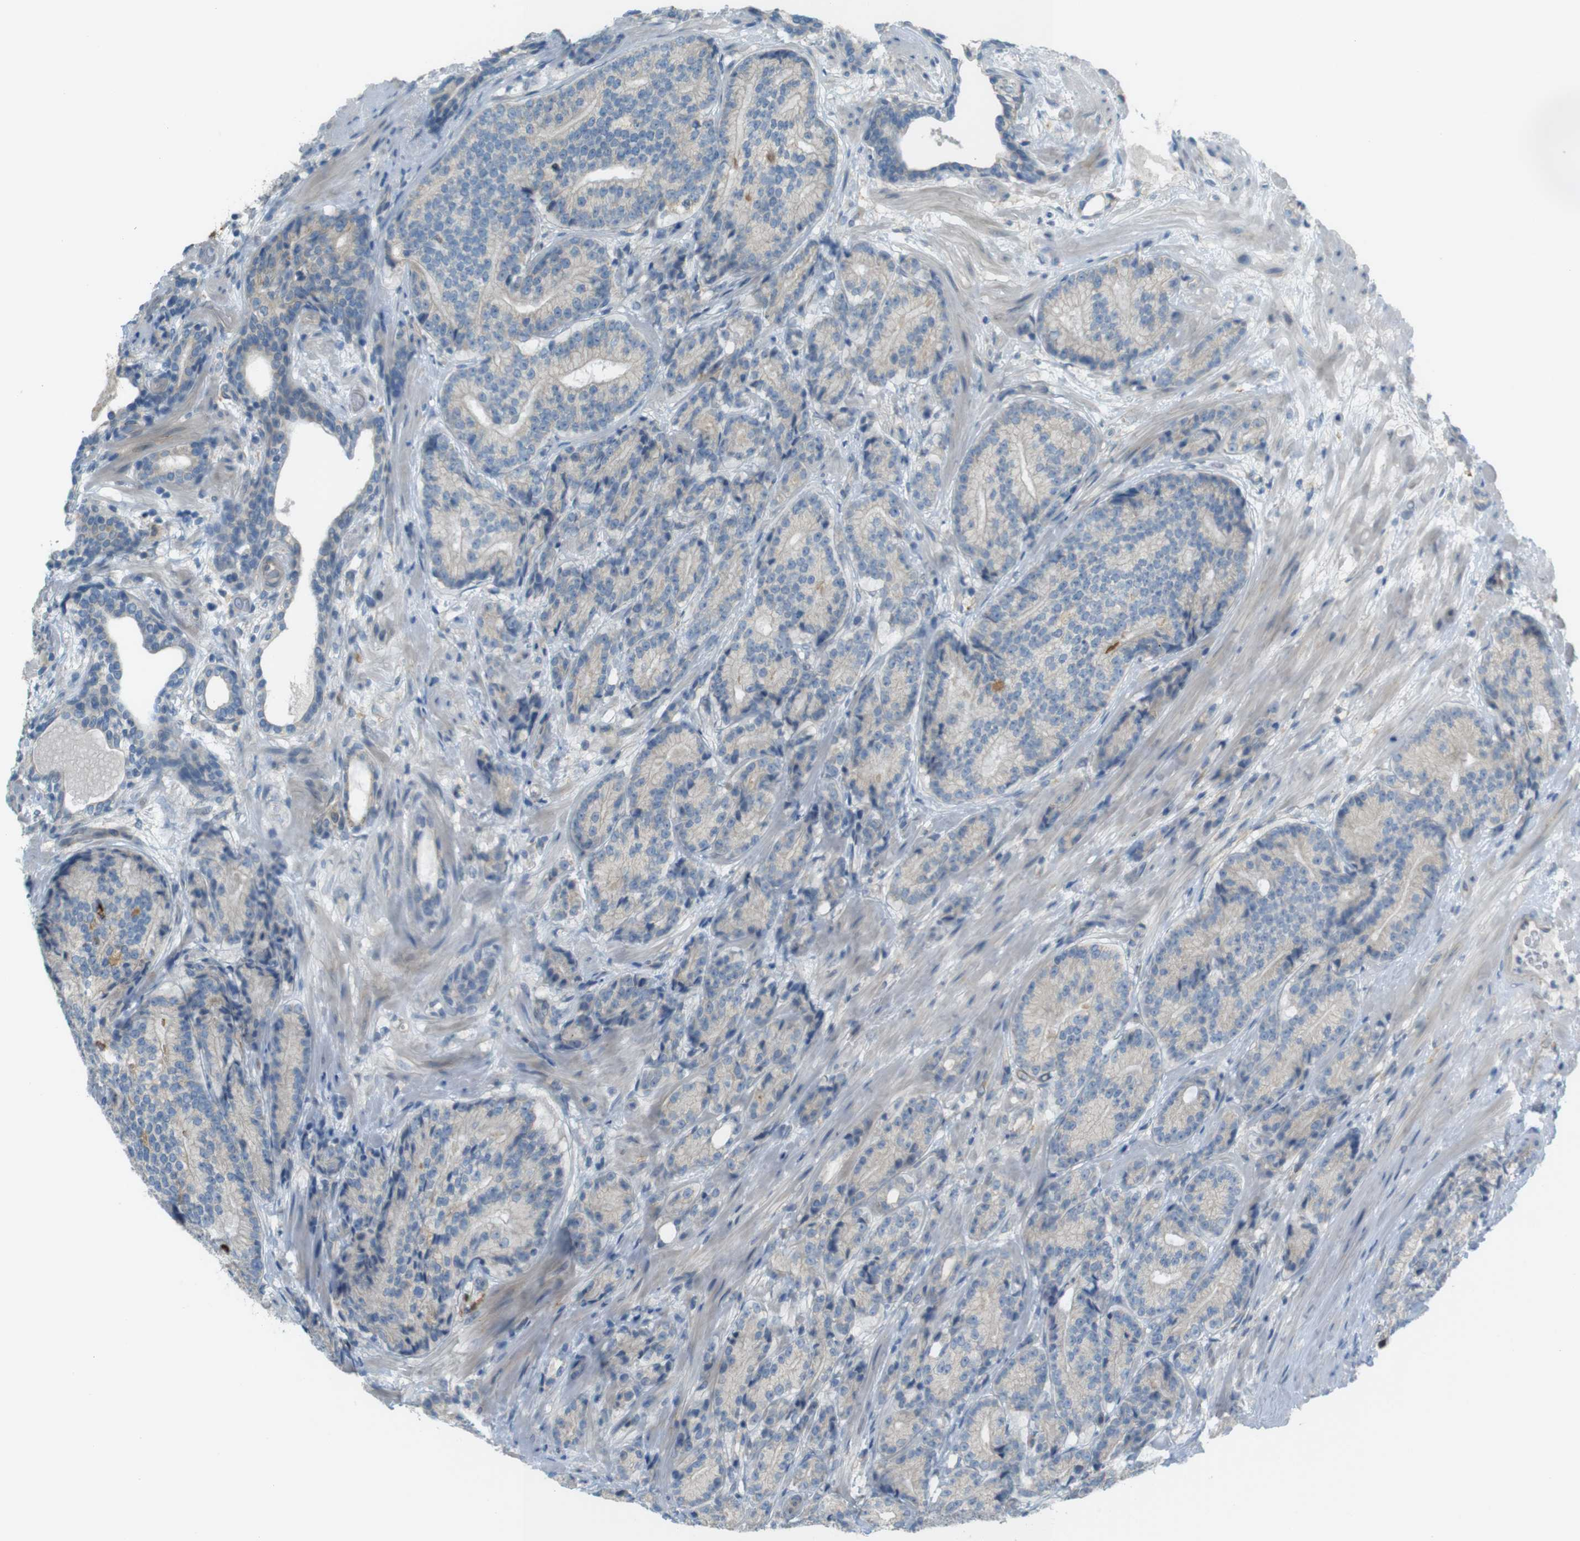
{"staining": {"intensity": "negative", "quantity": "none", "location": "none"}, "tissue": "prostate cancer", "cell_type": "Tumor cells", "image_type": "cancer", "snomed": [{"axis": "morphology", "description": "Adenocarcinoma, High grade"}, {"axis": "topography", "description": "Prostate"}], "caption": "Immunohistochemical staining of human prostate high-grade adenocarcinoma demonstrates no significant positivity in tumor cells.", "gene": "TMEM41B", "patient": {"sex": "male", "age": 61}}